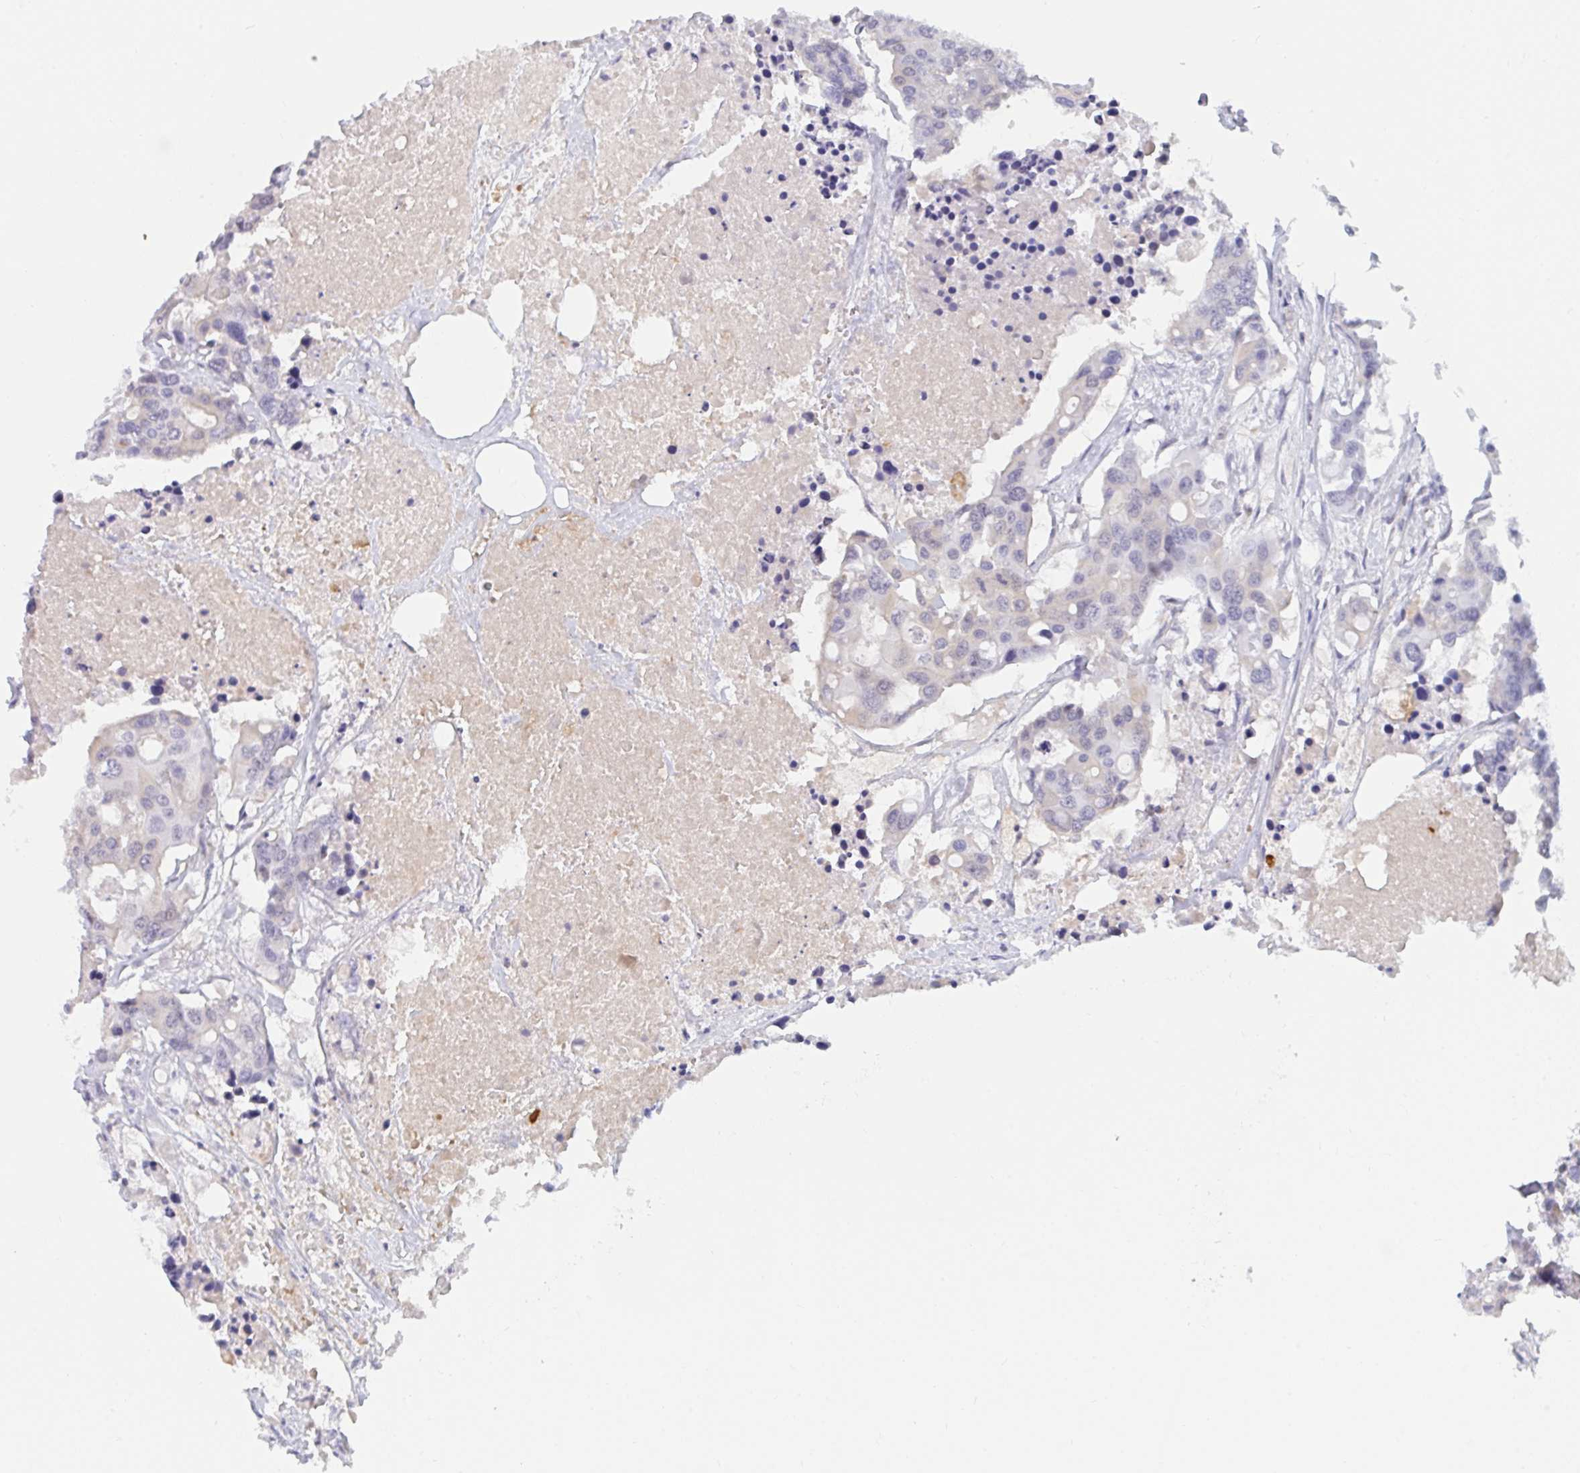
{"staining": {"intensity": "negative", "quantity": "none", "location": "none"}, "tissue": "colorectal cancer", "cell_type": "Tumor cells", "image_type": "cancer", "snomed": [{"axis": "morphology", "description": "Adenocarcinoma, NOS"}, {"axis": "topography", "description": "Colon"}], "caption": "The immunohistochemistry photomicrograph has no significant positivity in tumor cells of colorectal adenocarcinoma tissue.", "gene": "DSCAML1", "patient": {"sex": "male", "age": 77}}